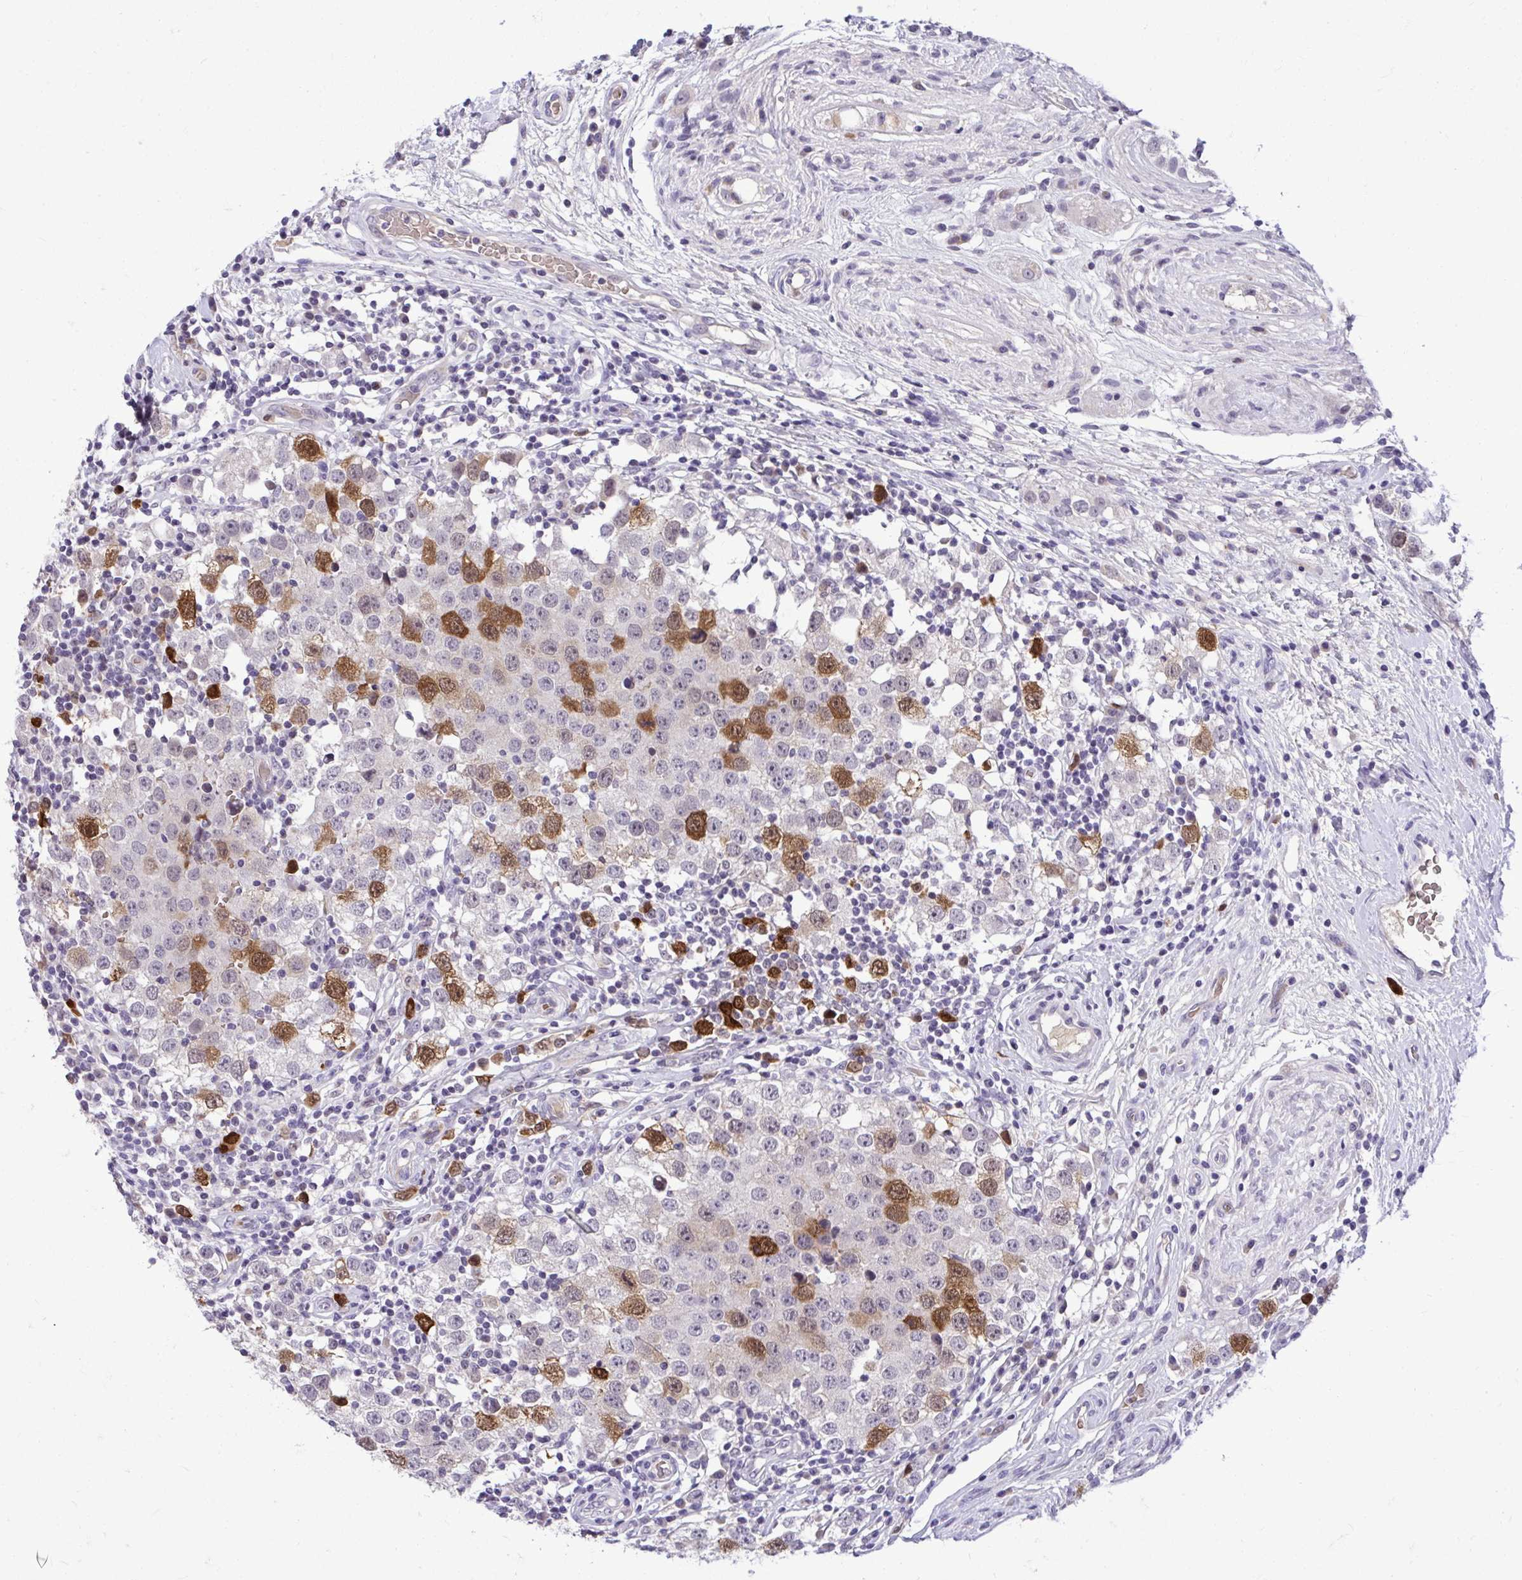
{"staining": {"intensity": "strong", "quantity": "<25%", "location": "cytoplasmic/membranous"}, "tissue": "testis cancer", "cell_type": "Tumor cells", "image_type": "cancer", "snomed": [{"axis": "morphology", "description": "Seminoma, NOS"}, {"axis": "topography", "description": "Testis"}], "caption": "Immunohistochemistry micrograph of neoplastic tissue: testis cancer stained using immunohistochemistry (IHC) exhibits medium levels of strong protein expression localized specifically in the cytoplasmic/membranous of tumor cells, appearing as a cytoplasmic/membranous brown color.", "gene": "CDC20", "patient": {"sex": "male", "age": 34}}